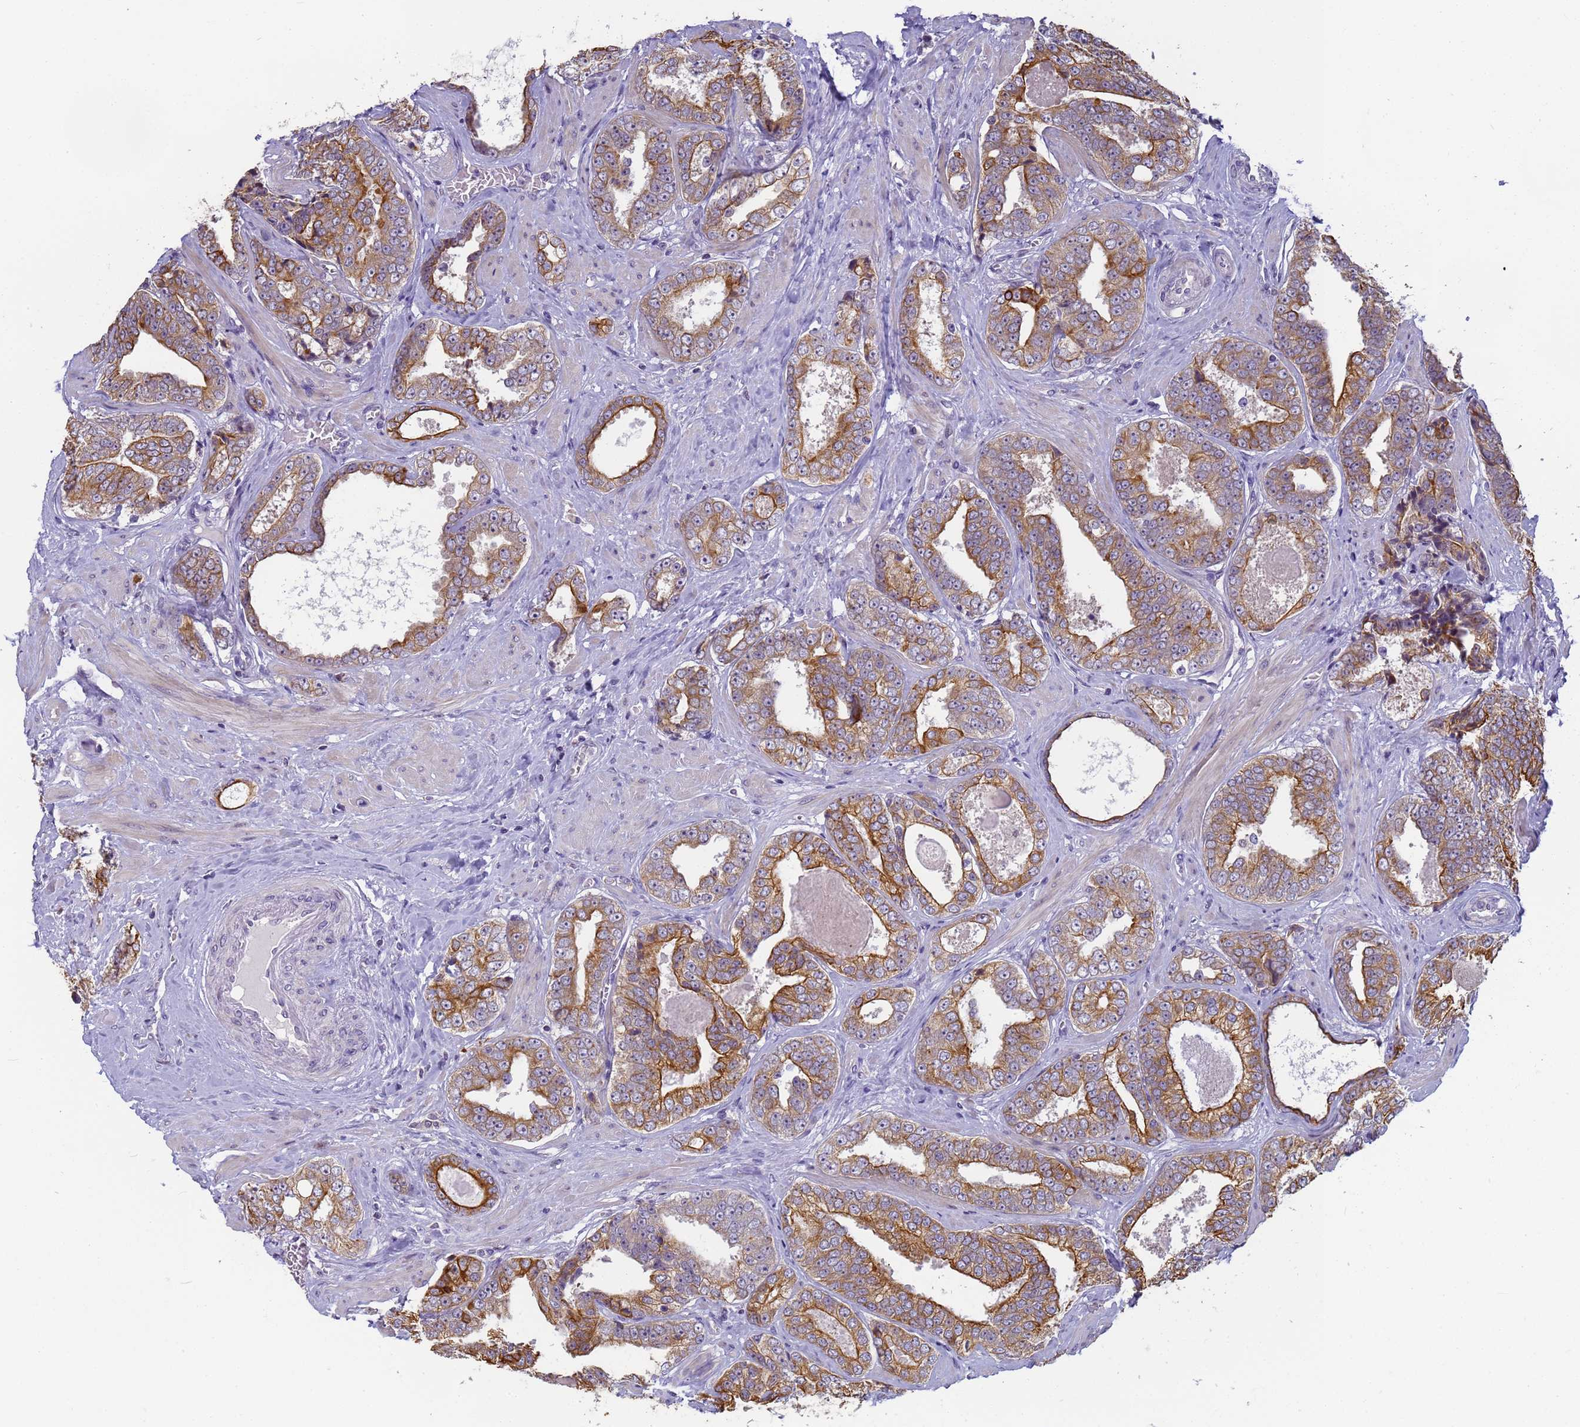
{"staining": {"intensity": "moderate", "quantity": ">75%", "location": "cytoplasmic/membranous"}, "tissue": "prostate cancer", "cell_type": "Tumor cells", "image_type": "cancer", "snomed": [{"axis": "morphology", "description": "Adenocarcinoma, High grade"}, {"axis": "topography", "description": "Prostate"}], "caption": "The image displays staining of prostate adenocarcinoma (high-grade), revealing moderate cytoplasmic/membranous protein positivity (brown color) within tumor cells.", "gene": "VWA3A", "patient": {"sex": "male", "age": 67}}